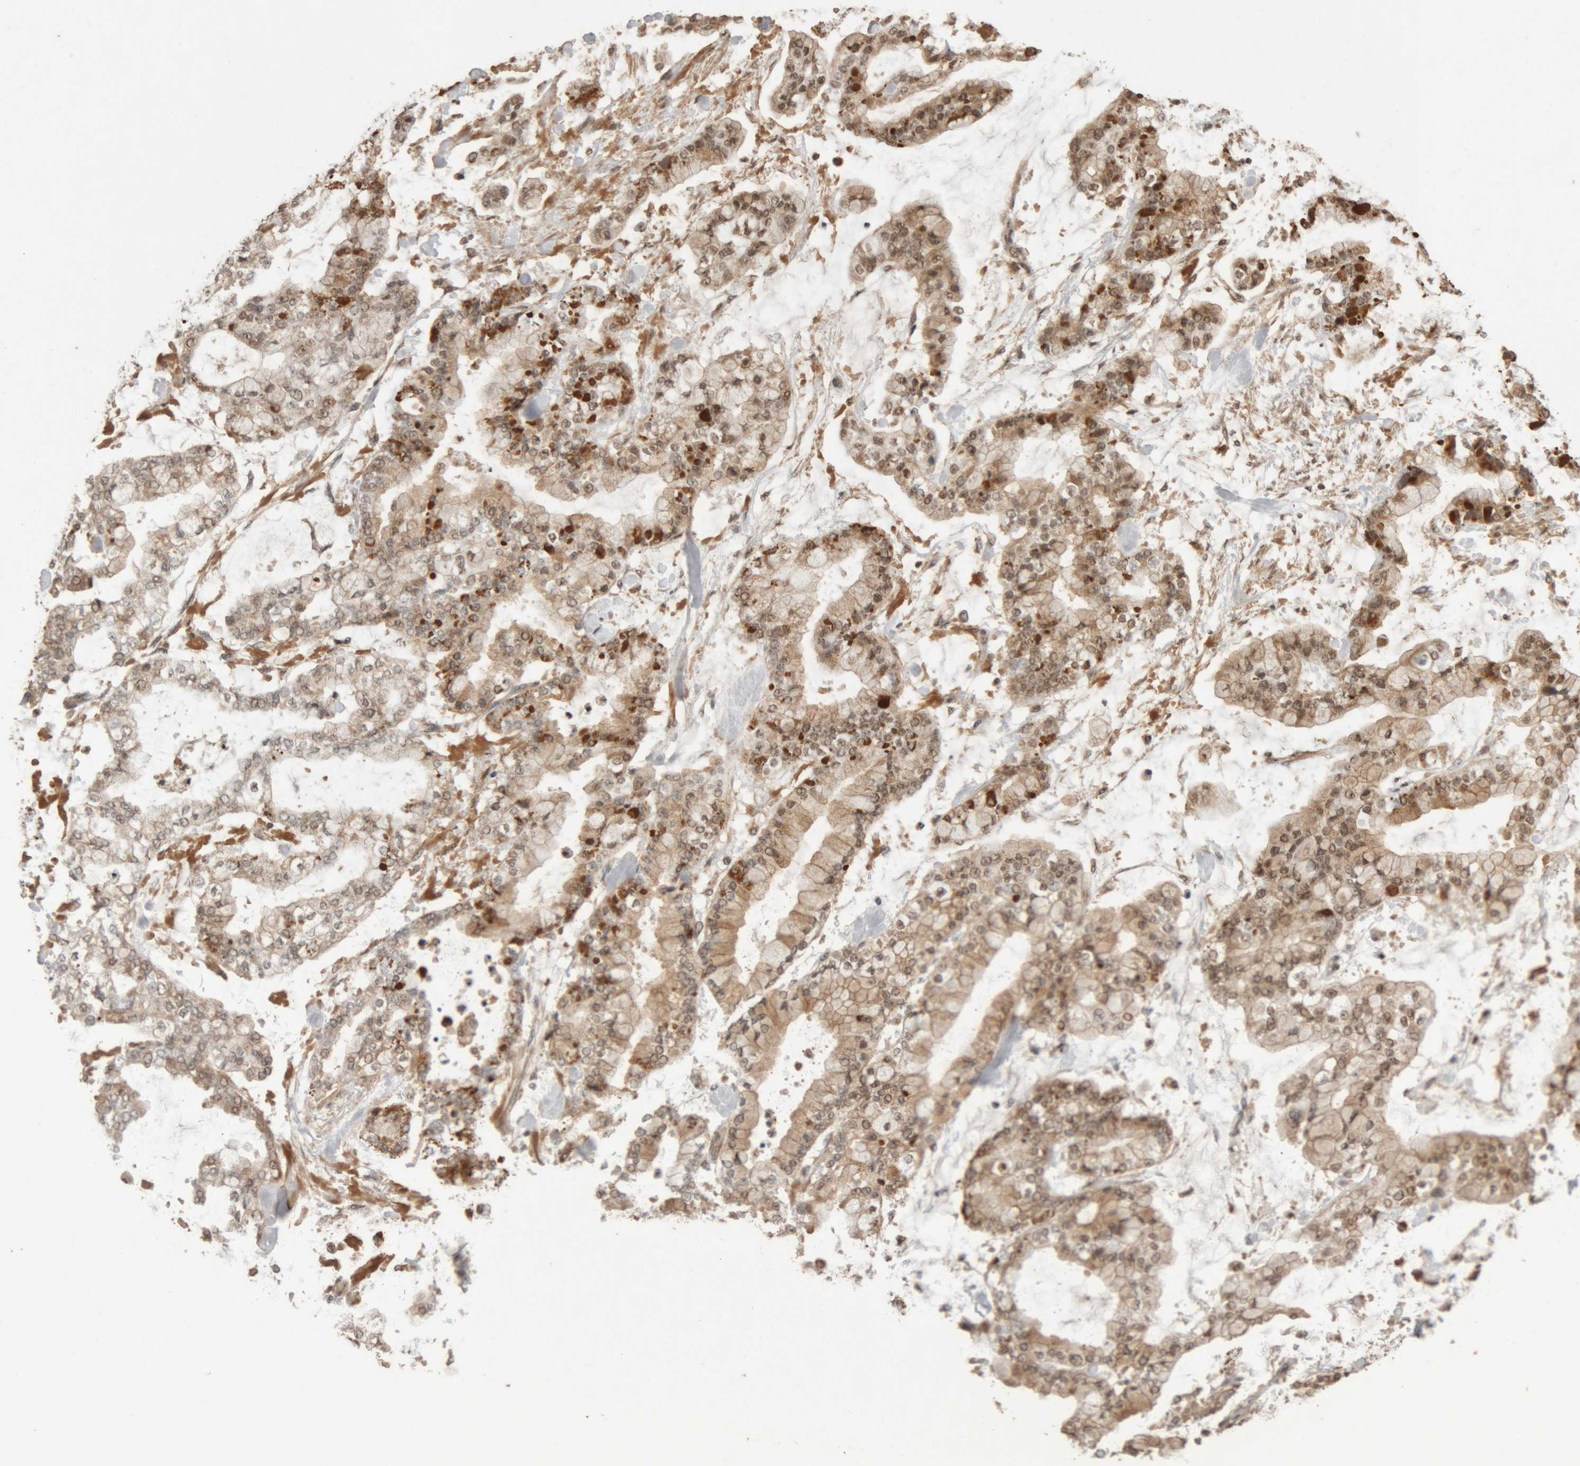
{"staining": {"intensity": "moderate", "quantity": ">75%", "location": "cytoplasmic/membranous,nuclear"}, "tissue": "stomach cancer", "cell_type": "Tumor cells", "image_type": "cancer", "snomed": [{"axis": "morphology", "description": "Normal tissue, NOS"}, {"axis": "morphology", "description": "Adenocarcinoma, NOS"}, {"axis": "topography", "description": "Stomach, upper"}, {"axis": "topography", "description": "Stomach"}], "caption": "Adenocarcinoma (stomach) stained with a brown dye reveals moderate cytoplasmic/membranous and nuclear positive expression in about >75% of tumor cells.", "gene": "KEAP1", "patient": {"sex": "male", "age": 76}}